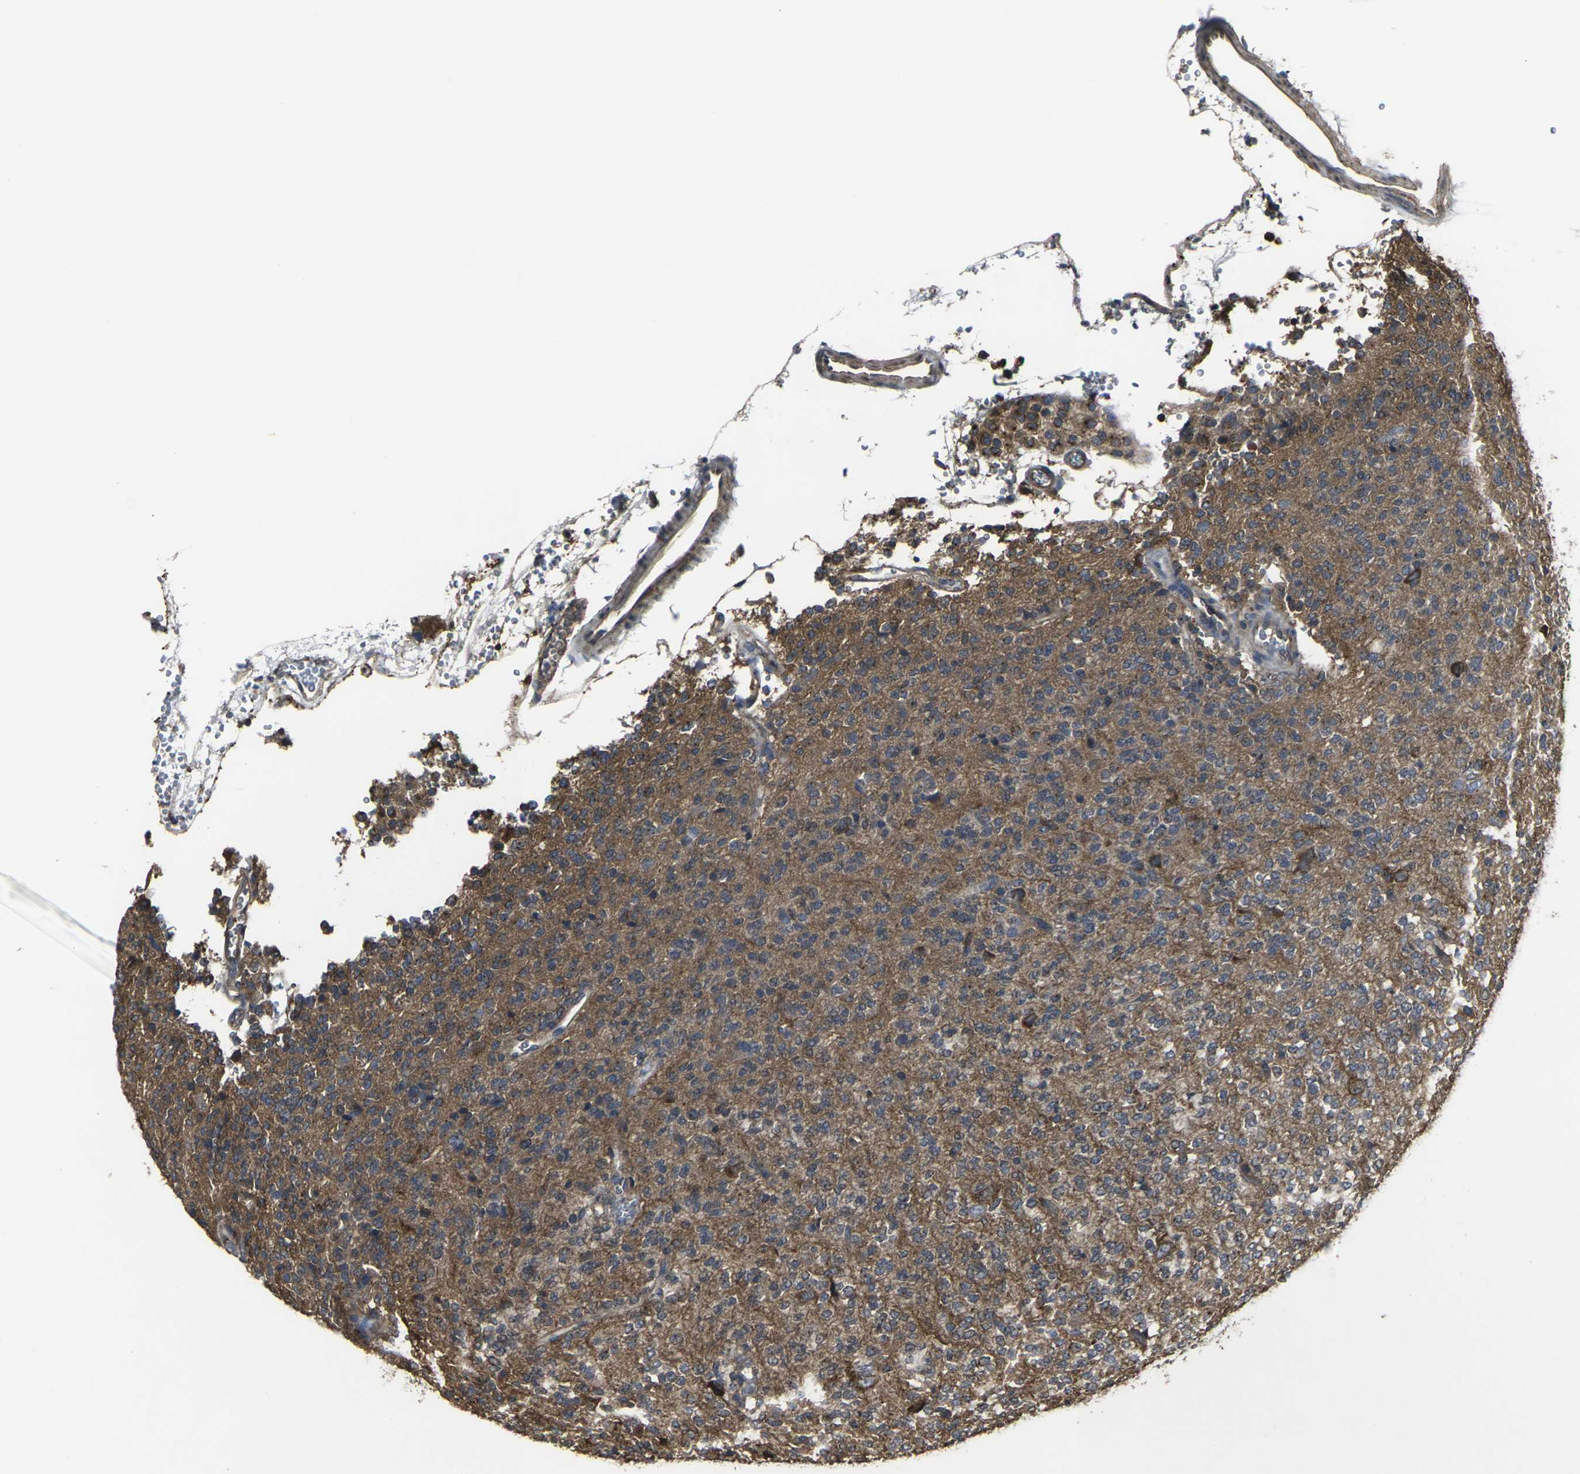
{"staining": {"intensity": "weak", "quantity": ">75%", "location": "cytoplasmic/membranous"}, "tissue": "glioma", "cell_type": "Tumor cells", "image_type": "cancer", "snomed": [{"axis": "morphology", "description": "Glioma, malignant, Low grade"}, {"axis": "topography", "description": "Brain"}], "caption": "Glioma stained for a protein (brown) reveals weak cytoplasmic/membranous positive positivity in approximately >75% of tumor cells.", "gene": "PRKACB", "patient": {"sex": "male", "age": 38}}